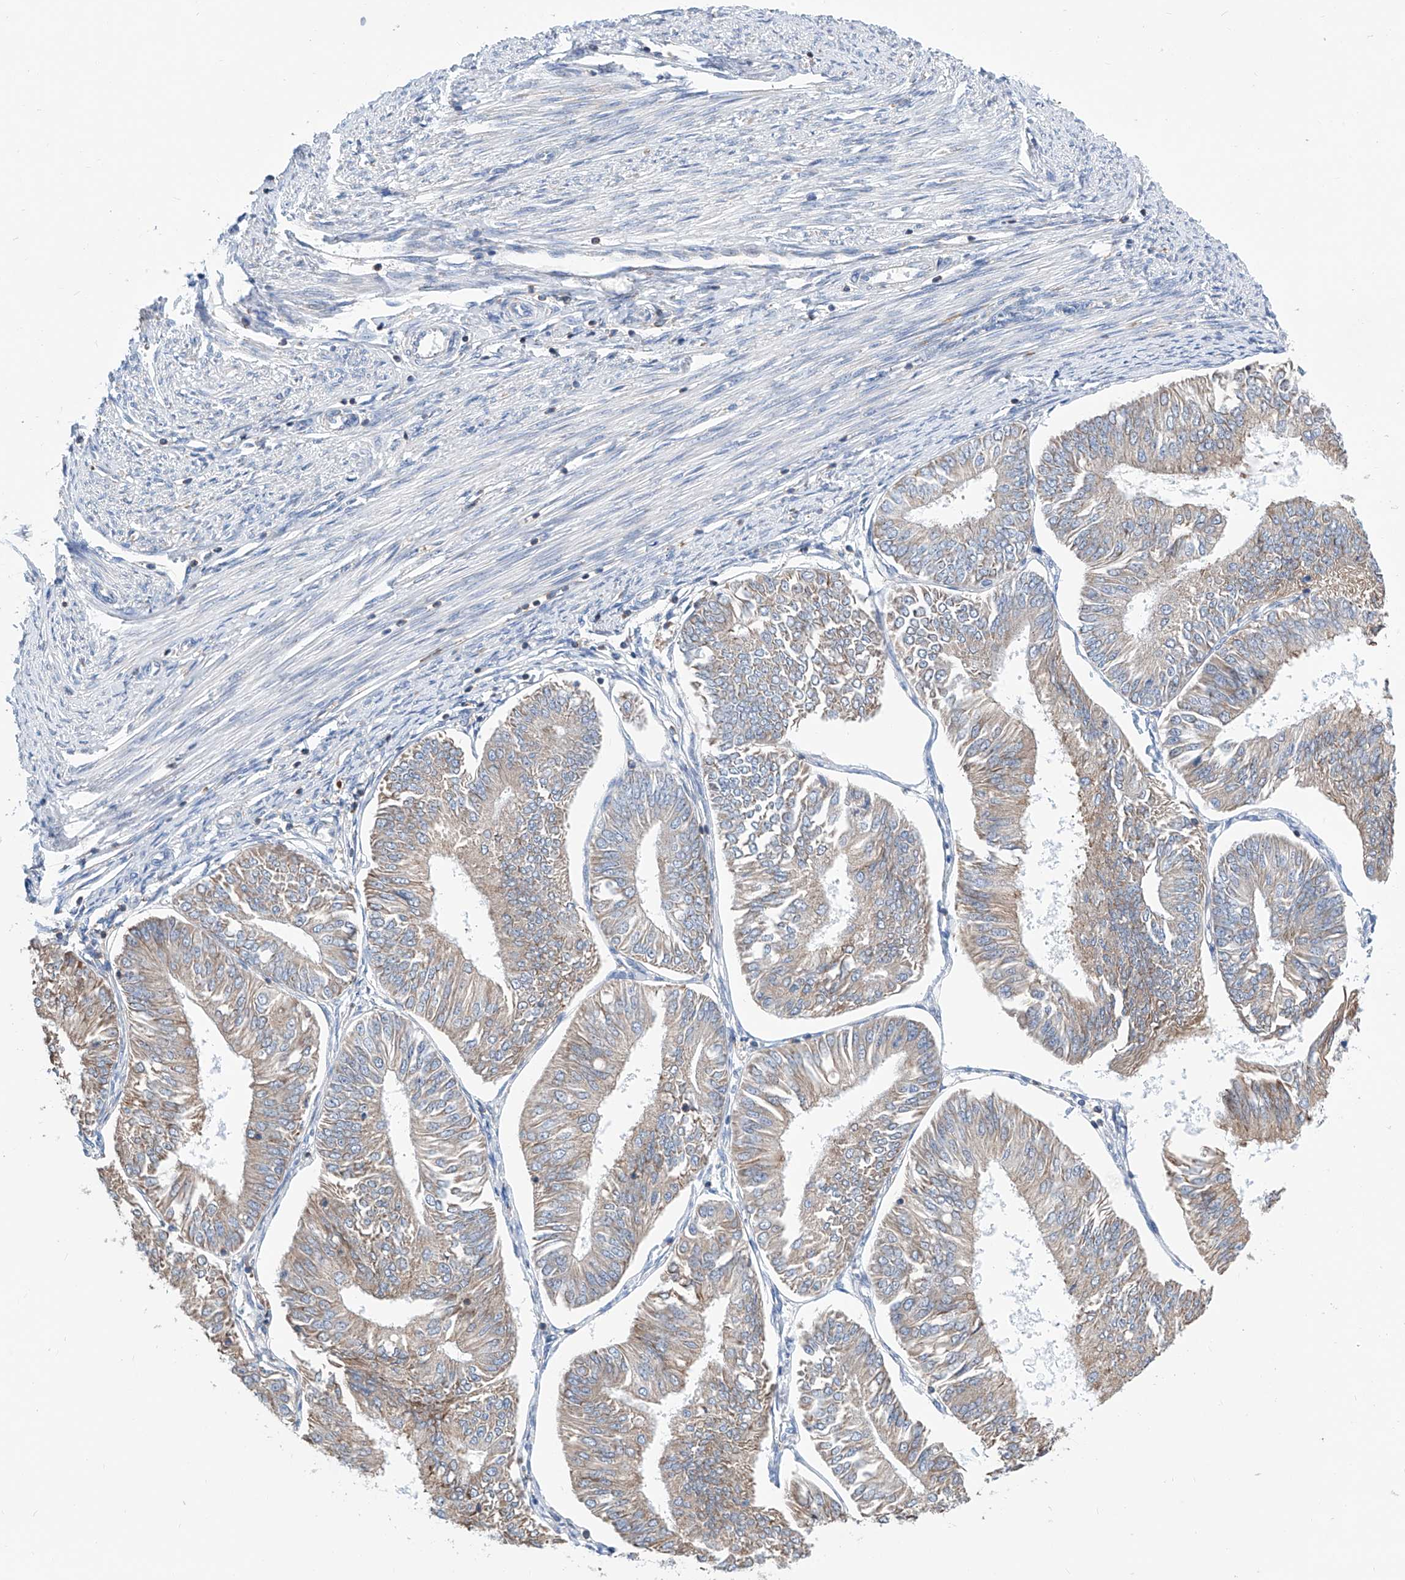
{"staining": {"intensity": "weak", "quantity": "<25%", "location": "cytoplasmic/membranous"}, "tissue": "endometrial cancer", "cell_type": "Tumor cells", "image_type": "cancer", "snomed": [{"axis": "morphology", "description": "Adenocarcinoma, NOS"}, {"axis": "topography", "description": "Endometrium"}], "caption": "Protein analysis of endometrial cancer (adenocarcinoma) demonstrates no significant expression in tumor cells.", "gene": "MAD2L1", "patient": {"sex": "female", "age": 58}}